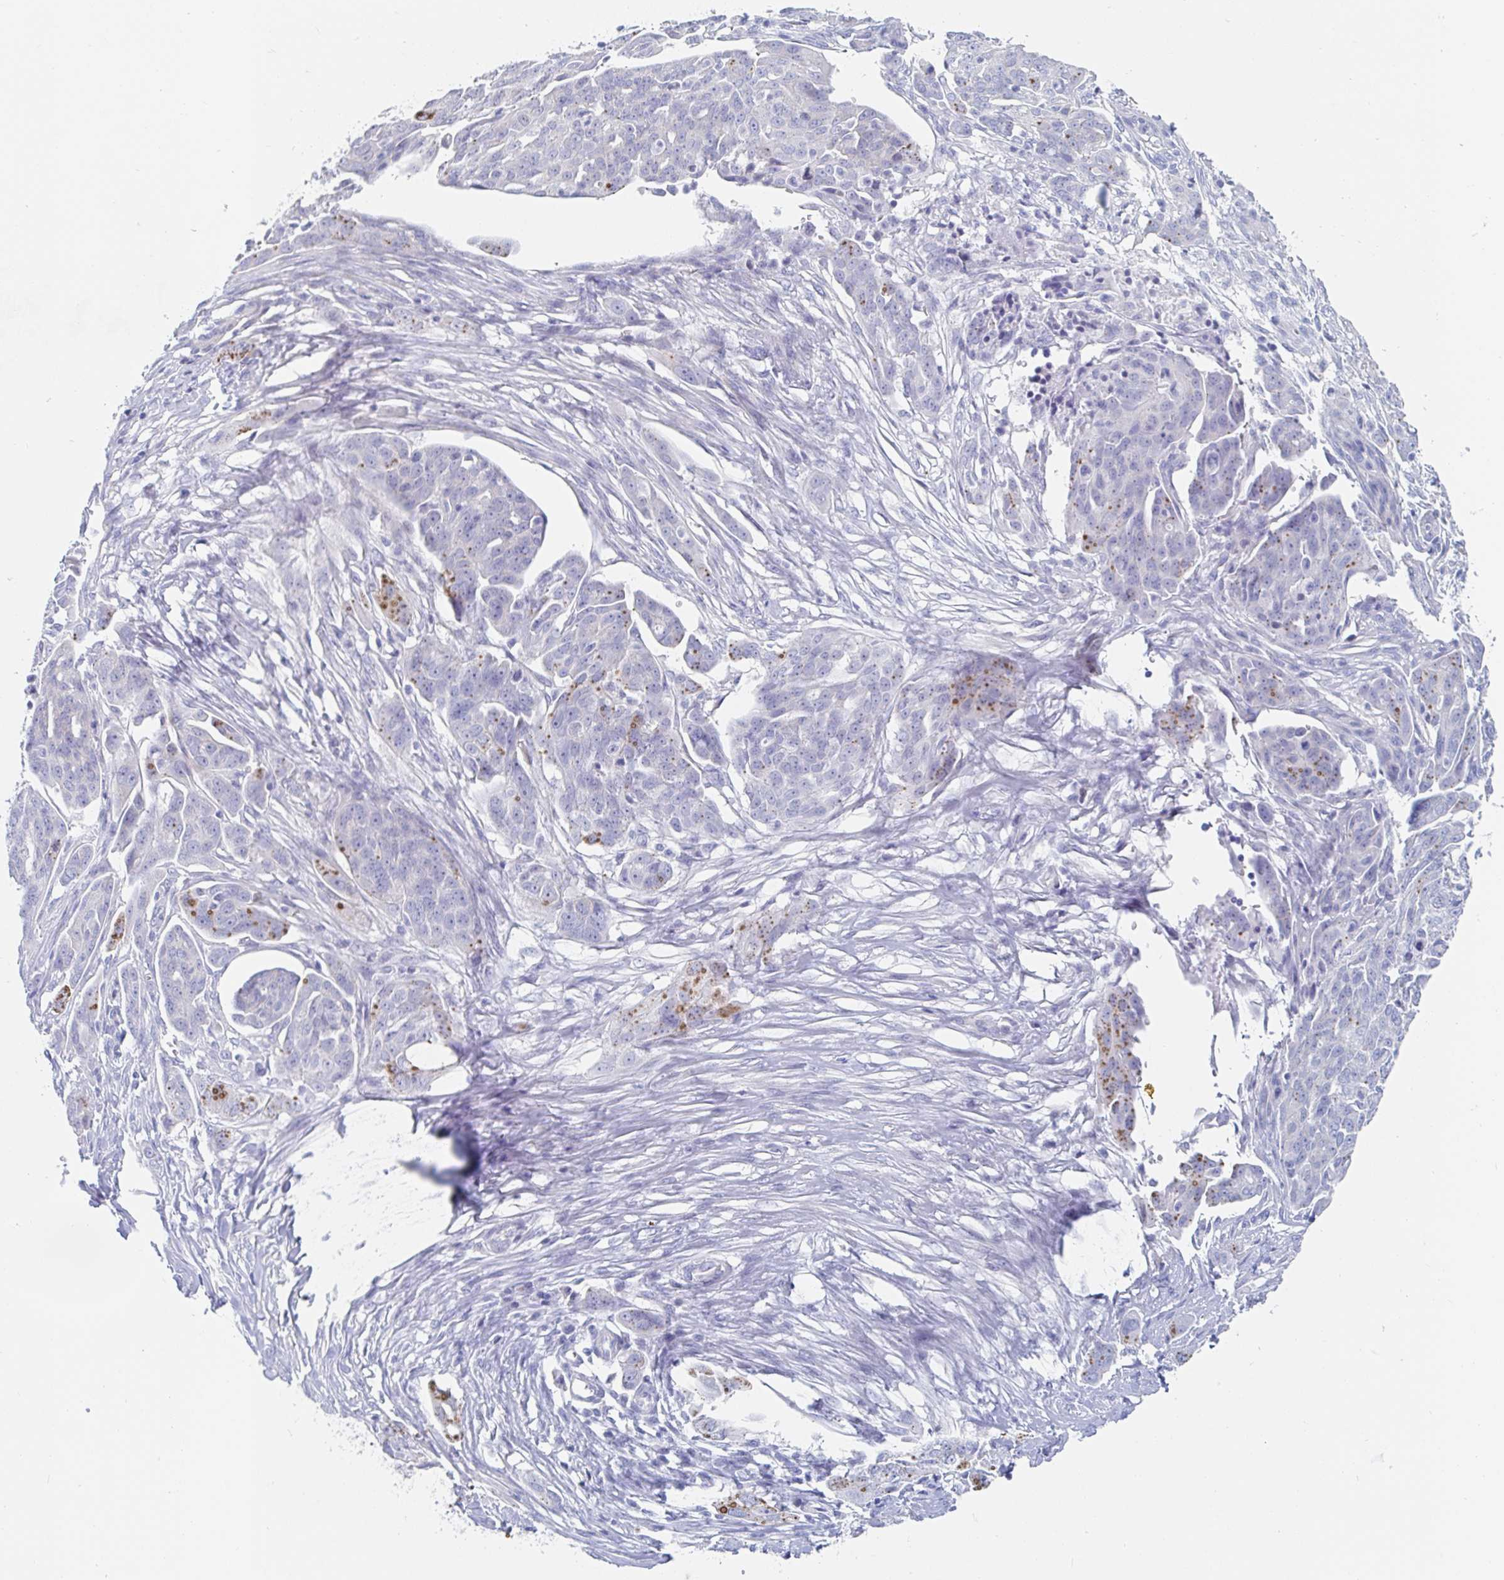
{"staining": {"intensity": "moderate", "quantity": "<25%", "location": "cytoplasmic/membranous"}, "tissue": "ovarian cancer", "cell_type": "Tumor cells", "image_type": "cancer", "snomed": [{"axis": "morphology", "description": "Carcinoma, endometroid"}, {"axis": "topography", "description": "Ovary"}], "caption": "Human ovarian cancer (endometroid carcinoma) stained for a protein (brown) shows moderate cytoplasmic/membranous positive expression in about <25% of tumor cells.", "gene": "PACSIN1", "patient": {"sex": "female", "age": 70}}